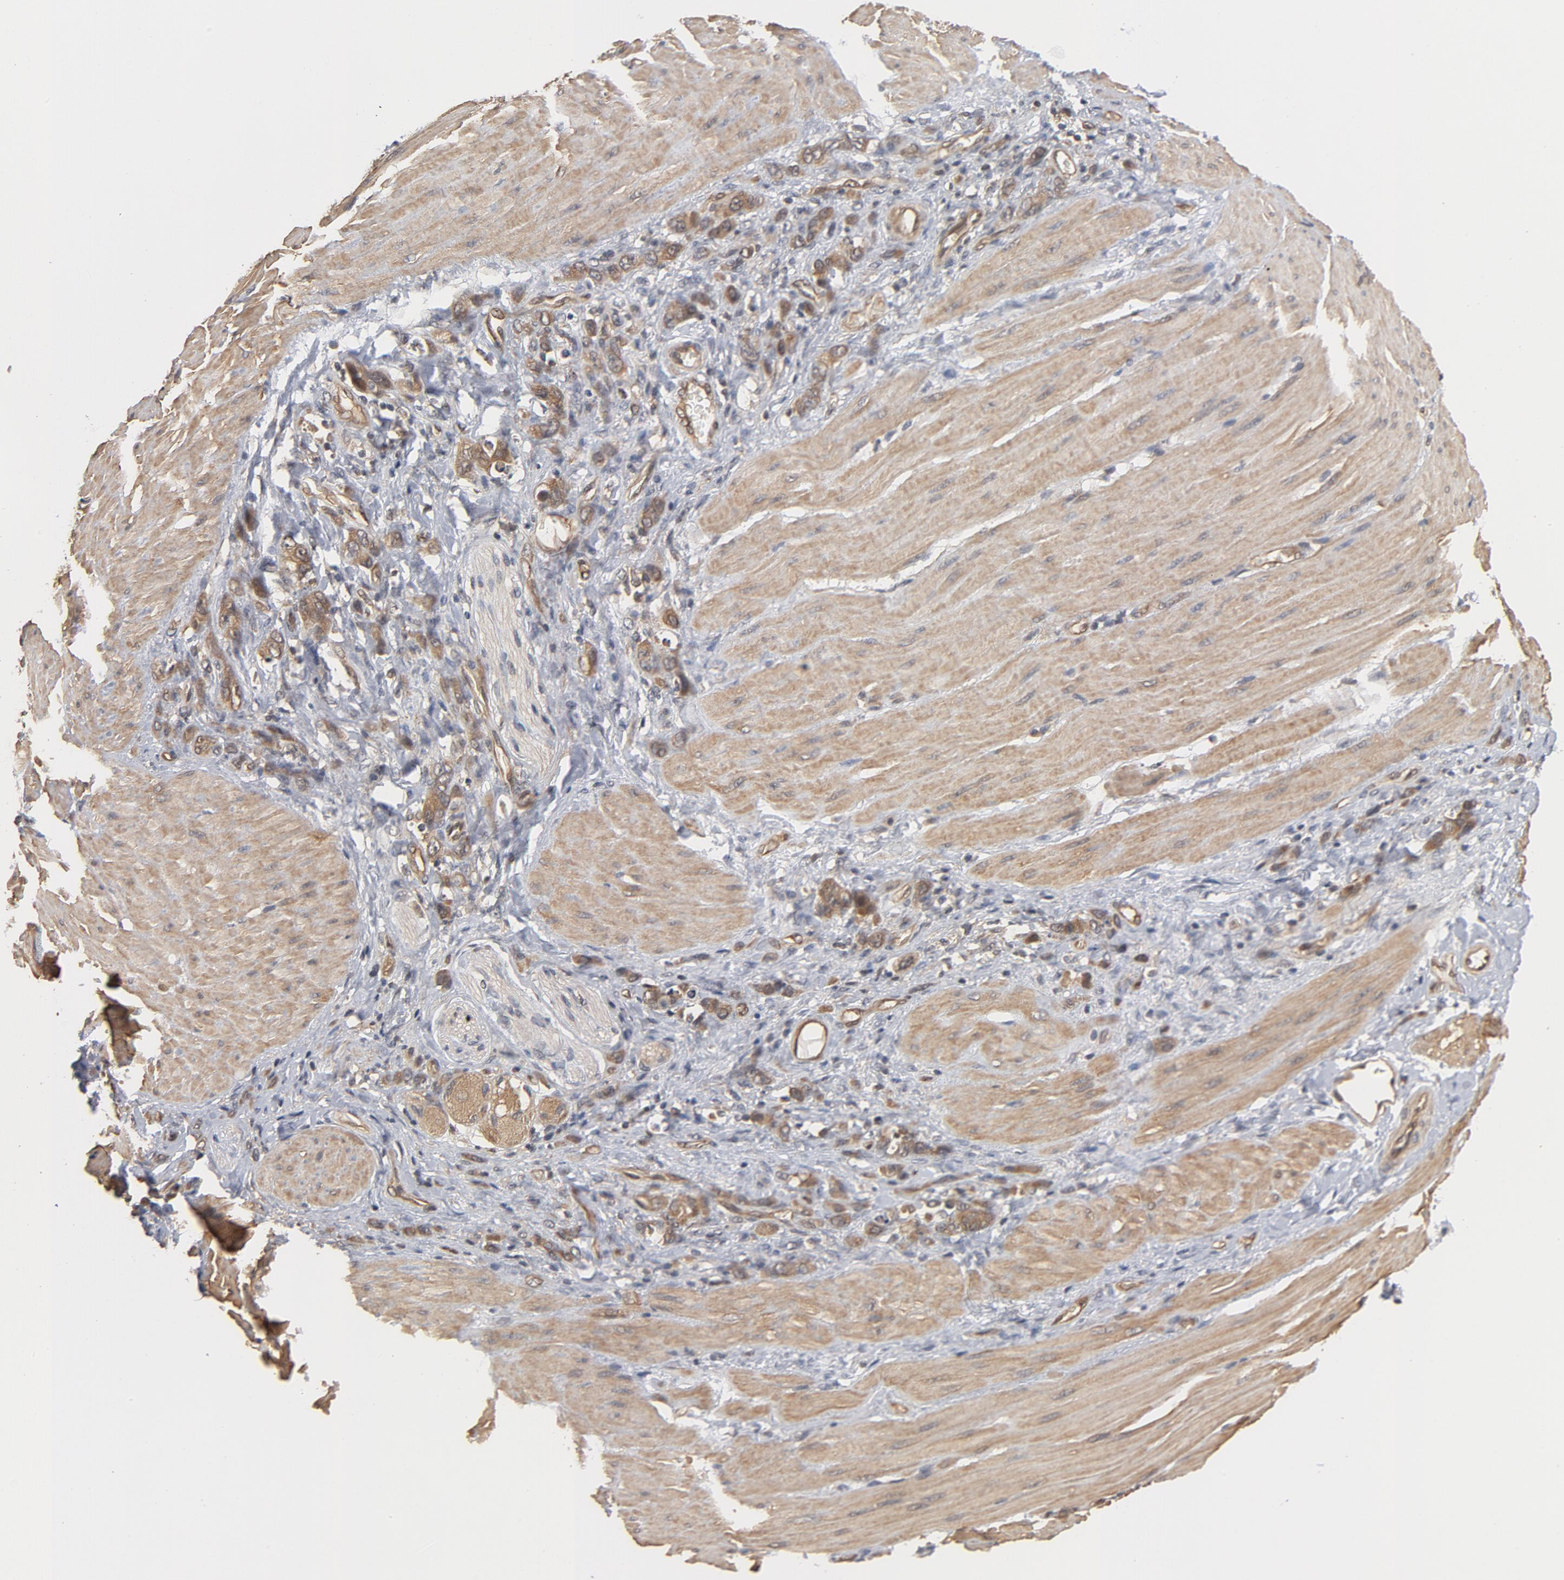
{"staining": {"intensity": "moderate", "quantity": ">75%", "location": "cytoplasmic/membranous"}, "tissue": "stomach cancer", "cell_type": "Tumor cells", "image_type": "cancer", "snomed": [{"axis": "morphology", "description": "Normal tissue, NOS"}, {"axis": "morphology", "description": "Adenocarcinoma, NOS"}, {"axis": "topography", "description": "Stomach"}], "caption": "Stomach adenocarcinoma stained with IHC shows moderate cytoplasmic/membranous staining in approximately >75% of tumor cells.", "gene": "CDC37", "patient": {"sex": "male", "age": 82}}